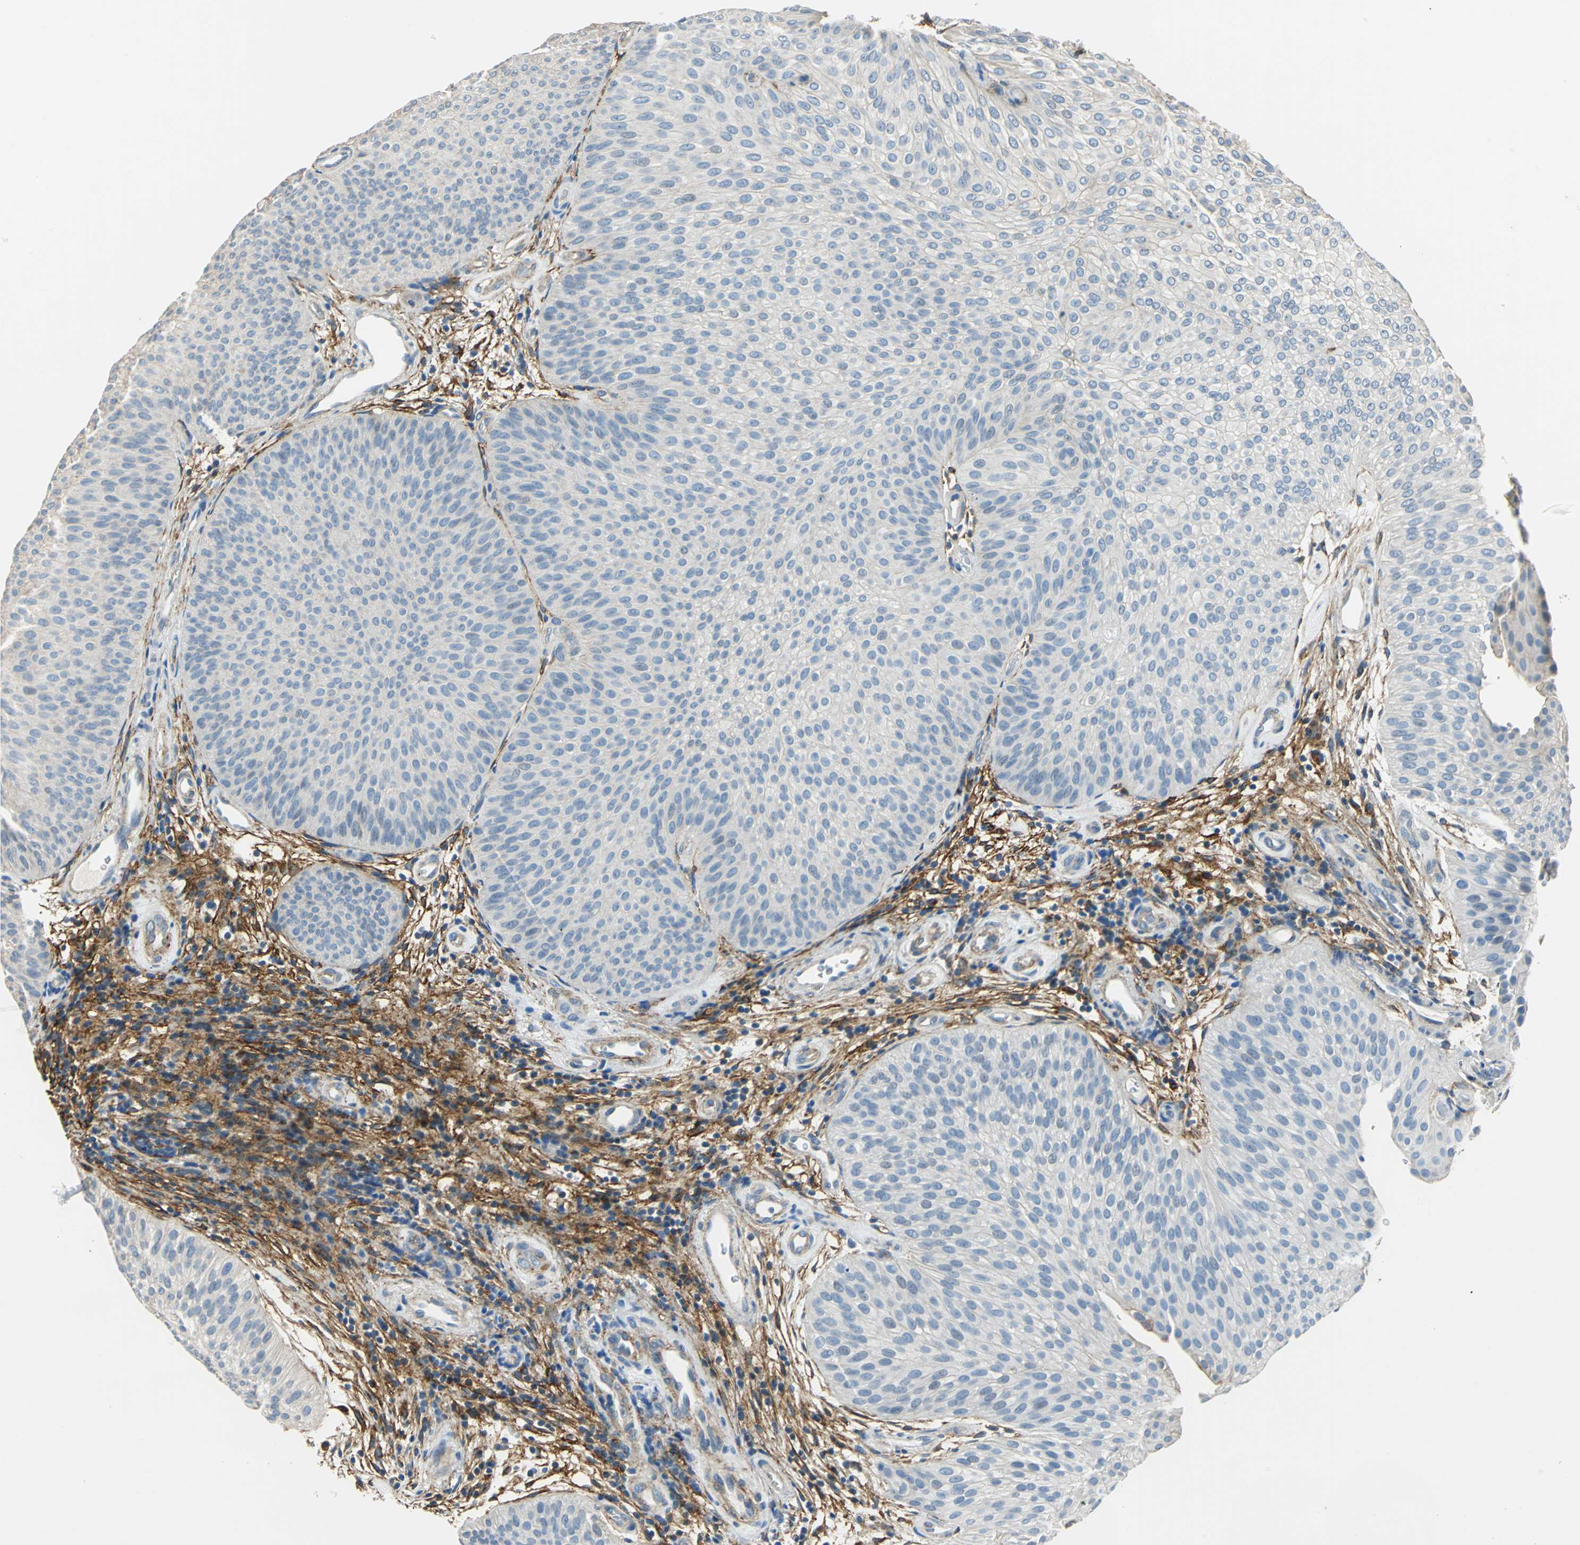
{"staining": {"intensity": "negative", "quantity": "none", "location": "none"}, "tissue": "urothelial cancer", "cell_type": "Tumor cells", "image_type": "cancer", "snomed": [{"axis": "morphology", "description": "Urothelial carcinoma, Low grade"}, {"axis": "topography", "description": "Urinary bladder"}], "caption": "Photomicrograph shows no protein staining in tumor cells of urothelial carcinoma (low-grade) tissue.", "gene": "AKAP12", "patient": {"sex": "female", "age": 60}}